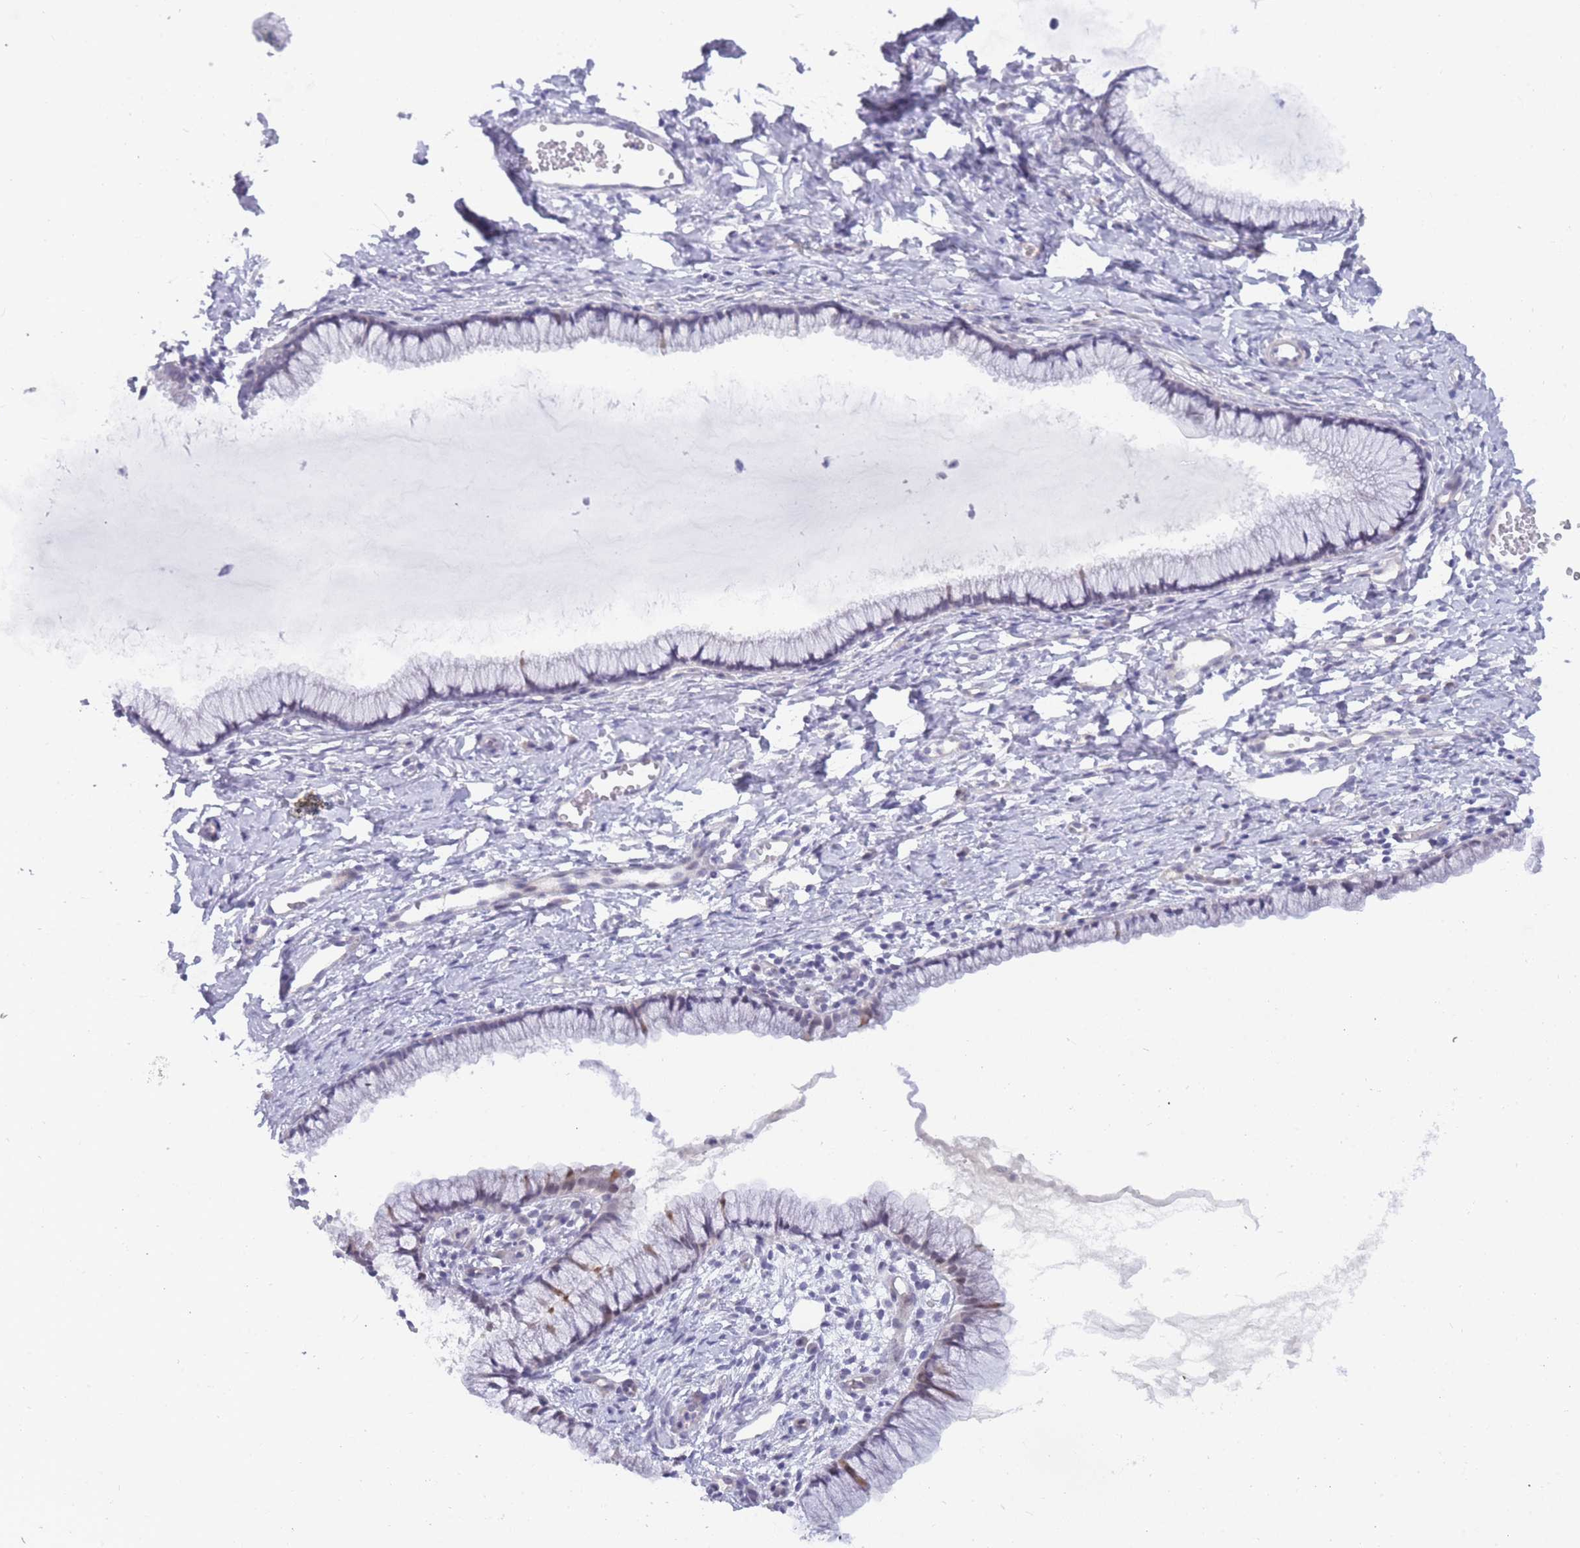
{"staining": {"intensity": "weak", "quantity": "<25%", "location": "nuclear"}, "tissue": "cervix", "cell_type": "Glandular cells", "image_type": "normal", "snomed": [{"axis": "morphology", "description": "Normal tissue, NOS"}, {"axis": "topography", "description": "Cervix"}], "caption": "A micrograph of cervix stained for a protein displays no brown staining in glandular cells. (IHC, brightfield microscopy, high magnification).", "gene": "PRR23A", "patient": {"sex": "female", "age": 40}}